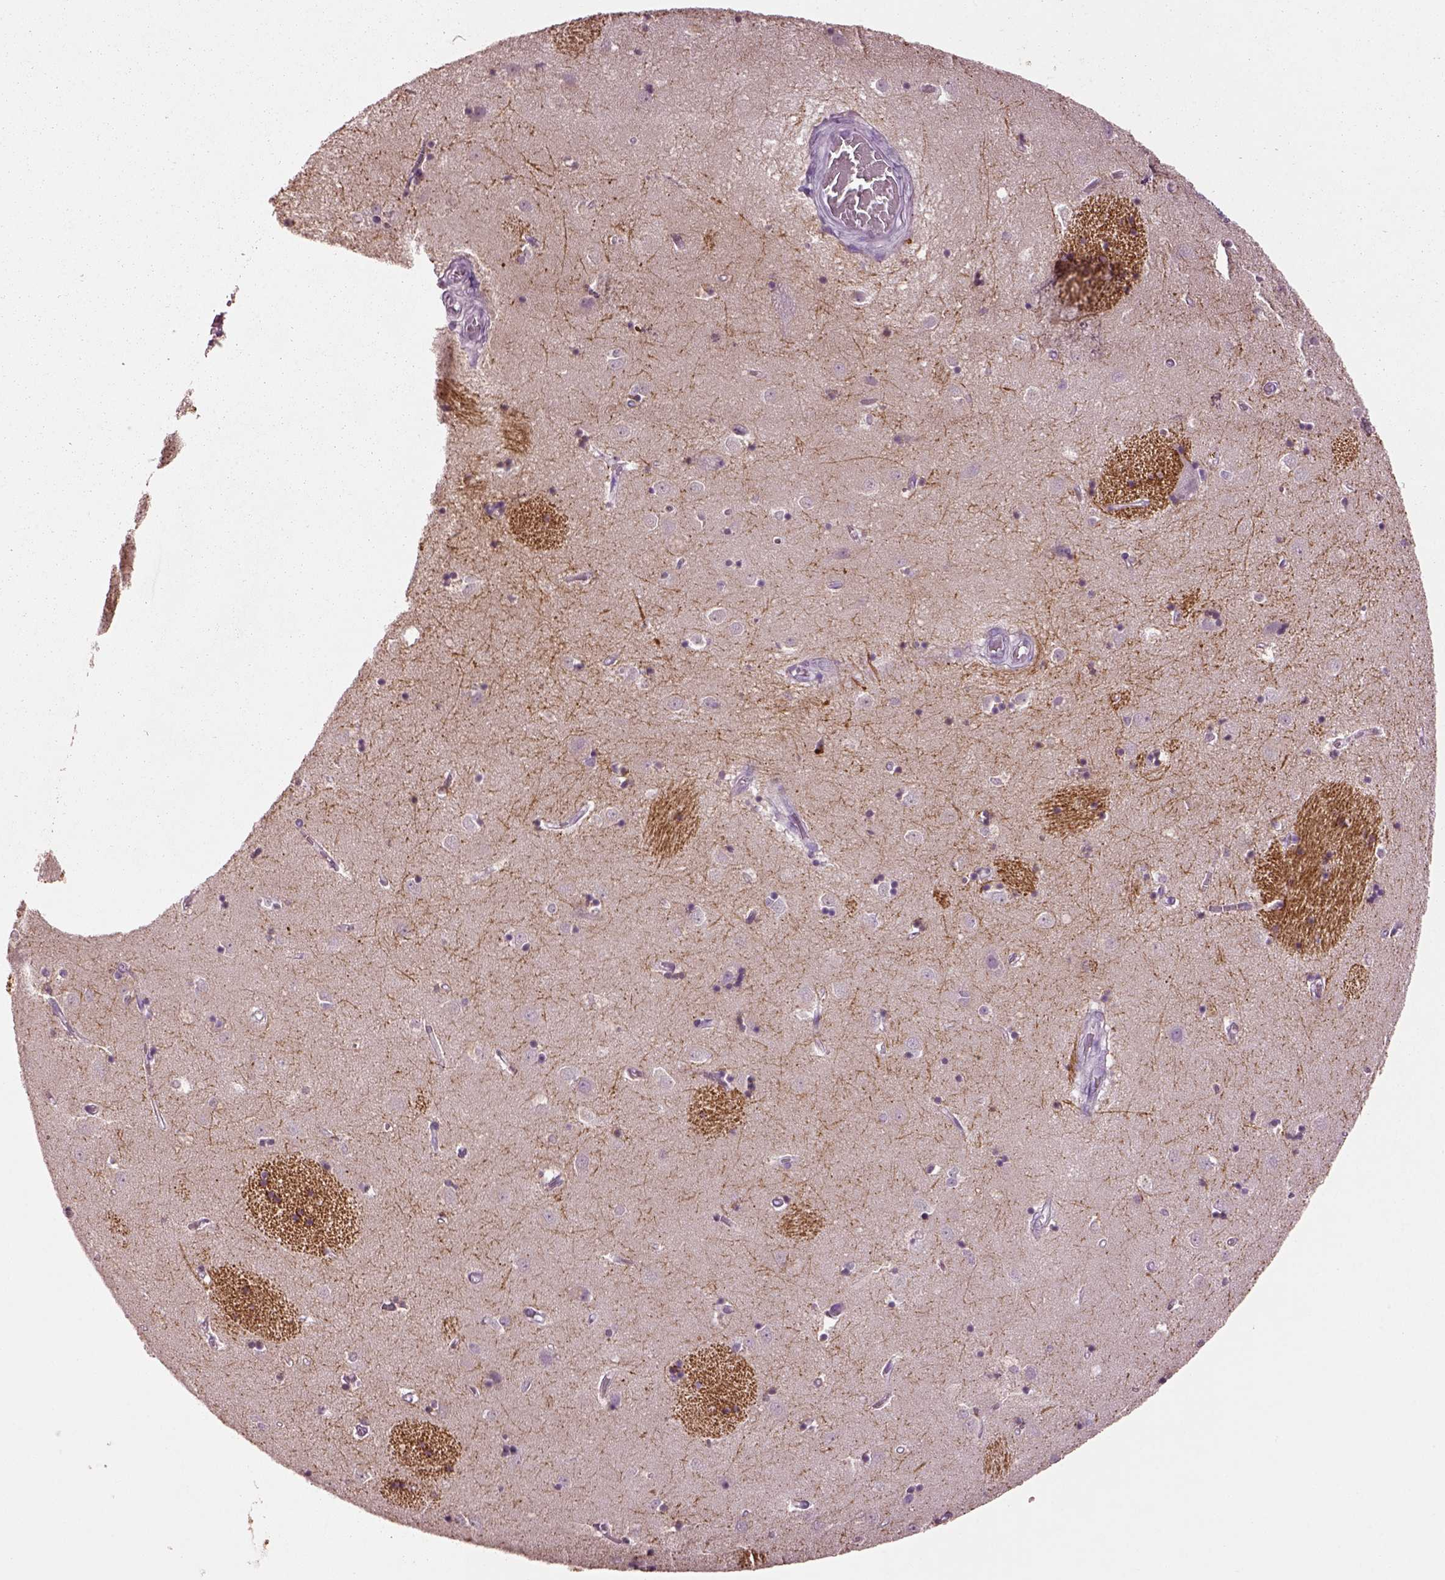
{"staining": {"intensity": "negative", "quantity": "none", "location": "none"}, "tissue": "caudate", "cell_type": "Glial cells", "image_type": "normal", "snomed": [{"axis": "morphology", "description": "Normal tissue, NOS"}, {"axis": "topography", "description": "Lateral ventricle wall"}], "caption": "DAB (3,3'-diaminobenzidine) immunohistochemical staining of unremarkable human caudate reveals no significant staining in glial cells.", "gene": "KCNIP3", "patient": {"sex": "male", "age": 54}}